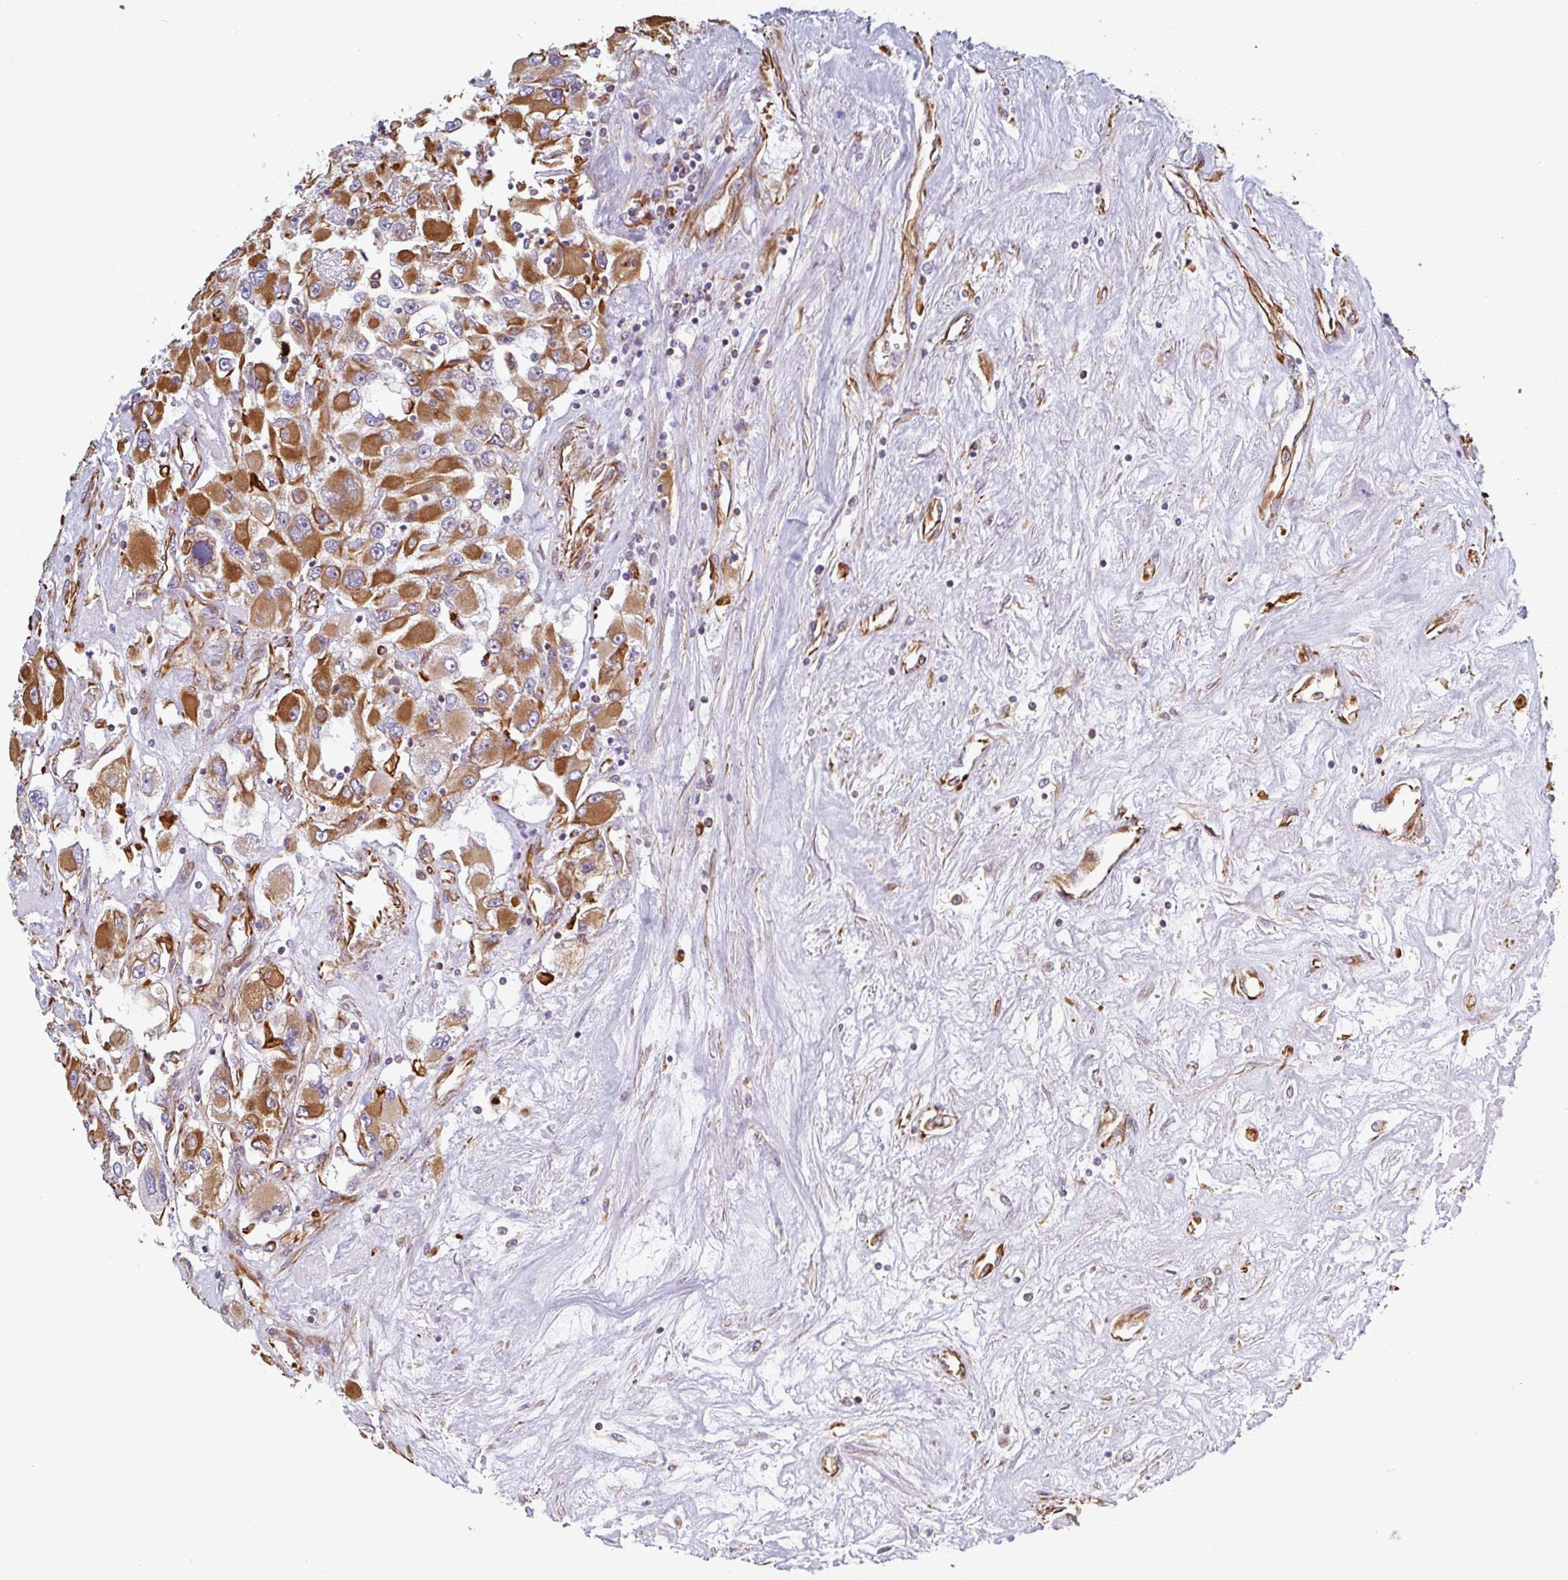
{"staining": {"intensity": "moderate", "quantity": ">75%", "location": "cytoplasmic/membranous"}, "tissue": "renal cancer", "cell_type": "Tumor cells", "image_type": "cancer", "snomed": [{"axis": "morphology", "description": "Adenocarcinoma, NOS"}, {"axis": "topography", "description": "Kidney"}], "caption": "Immunohistochemical staining of human renal cancer (adenocarcinoma) exhibits medium levels of moderate cytoplasmic/membranous protein staining in approximately >75% of tumor cells.", "gene": "PPFIA1", "patient": {"sex": "female", "age": 52}}